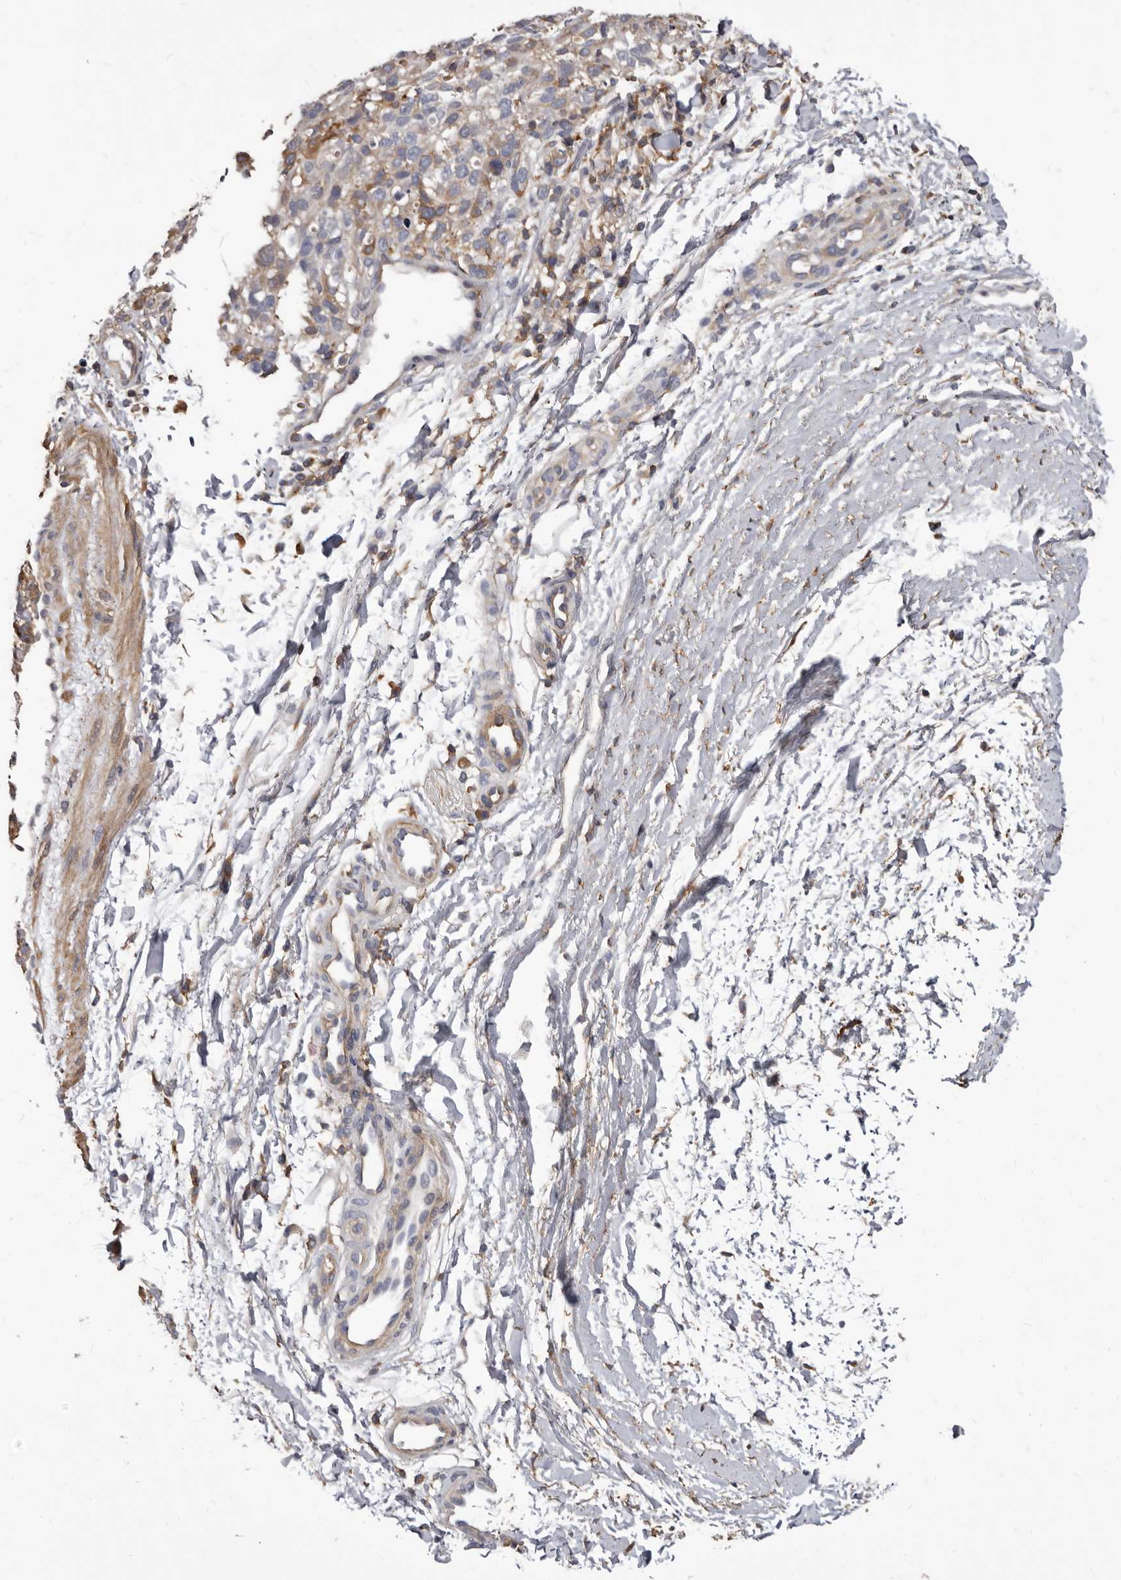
{"staining": {"intensity": "moderate", "quantity": "<25%", "location": "cytoplasmic/membranous"}, "tissue": "melanoma", "cell_type": "Tumor cells", "image_type": "cancer", "snomed": [{"axis": "morphology", "description": "Malignant melanoma, Metastatic site"}, {"axis": "topography", "description": "Skin"}], "caption": "The micrograph shows a brown stain indicating the presence of a protein in the cytoplasmic/membranous of tumor cells in melanoma.", "gene": "NIBAN1", "patient": {"sex": "female", "age": 72}}